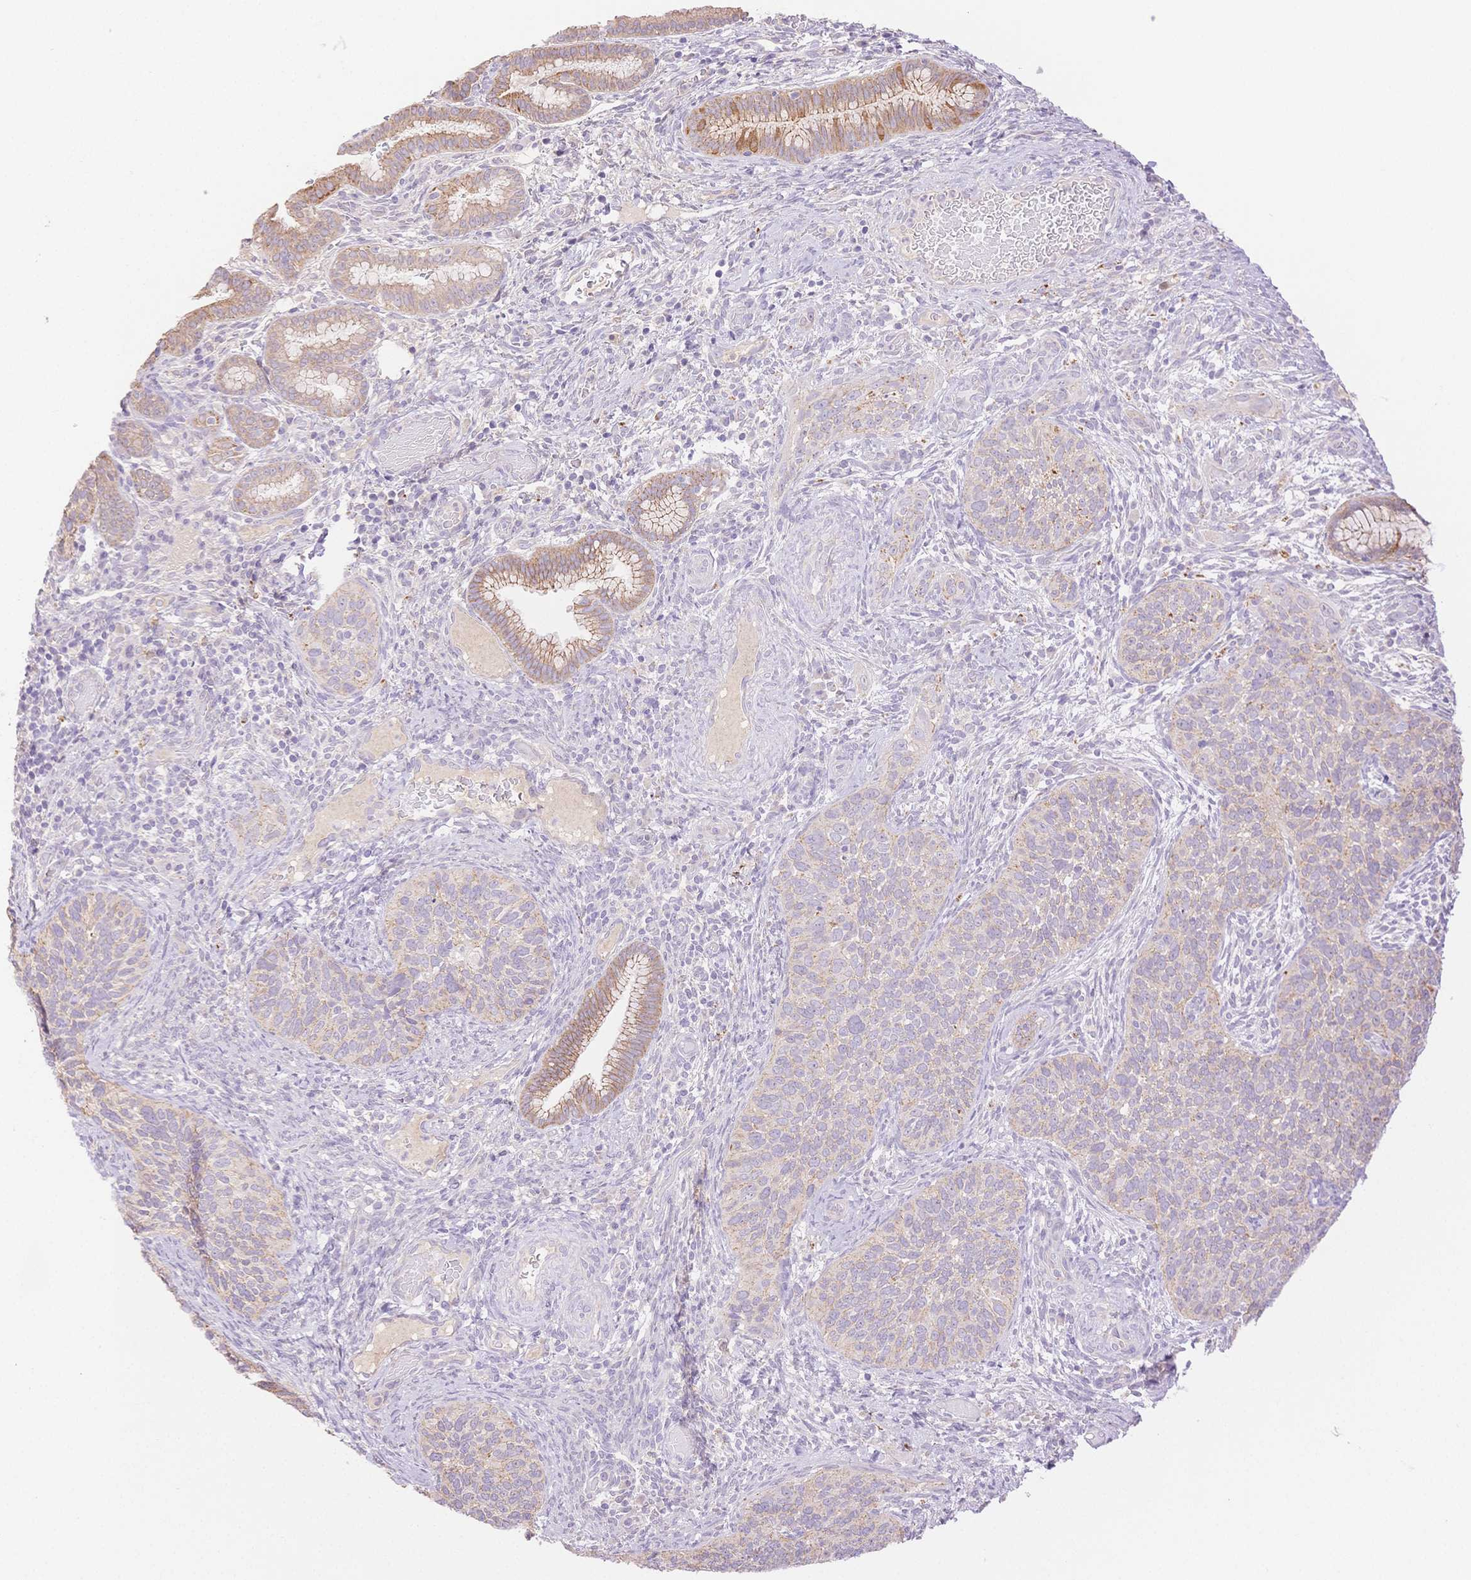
{"staining": {"intensity": "moderate", "quantity": "<25%", "location": "cytoplasmic/membranous"}, "tissue": "cervical cancer", "cell_type": "Tumor cells", "image_type": "cancer", "snomed": [{"axis": "morphology", "description": "Squamous cell carcinoma, NOS"}, {"axis": "topography", "description": "Cervix"}], "caption": "Moderate cytoplasmic/membranous positivity for a protein is seen in approximately <25% of tumor cells of cervical cancer using IHC.", "gene": "WDR54", "patient": {"sex": "female", "age": 51}}